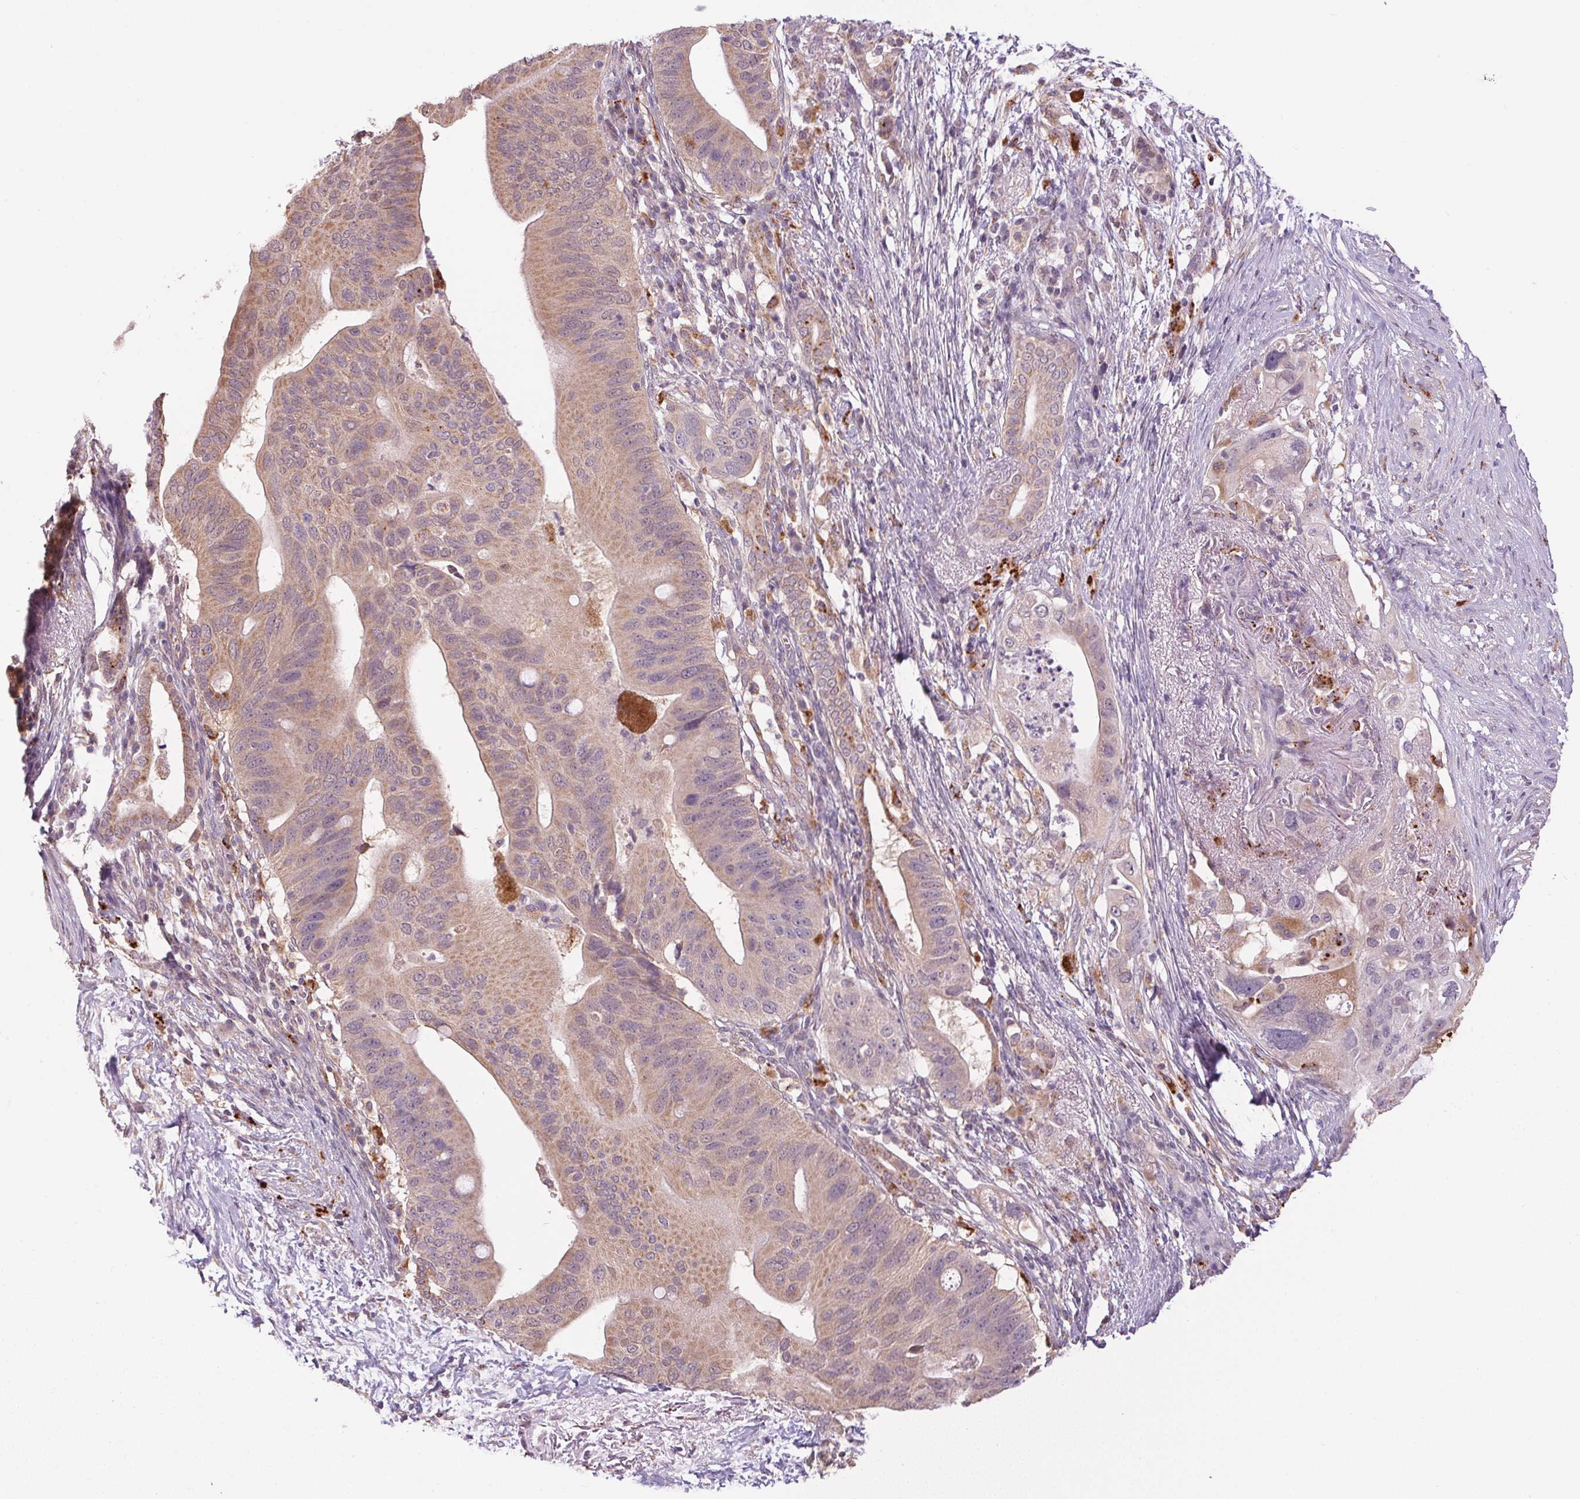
{"staining": {"intensity": "weak", "quantity": ">75%", "location": "cytoplasmic/membranous"}, "tissue": "pancreatic cancer", "cell_type": "Tumor cells", "image_type": "cancer", "snomed": [{"axis": "morphology", "description": "Adenocarcinoma, NOS"}, {"axis": "topography", "description": "Pancreas"}], "caption": "Tumor cells show low levels of weak cytoplasmic/membranous expression in about >75% of cells in human pancreatic cancer.", "gene": "ADH5", "patient": {"sex": "female", "age": 72}}